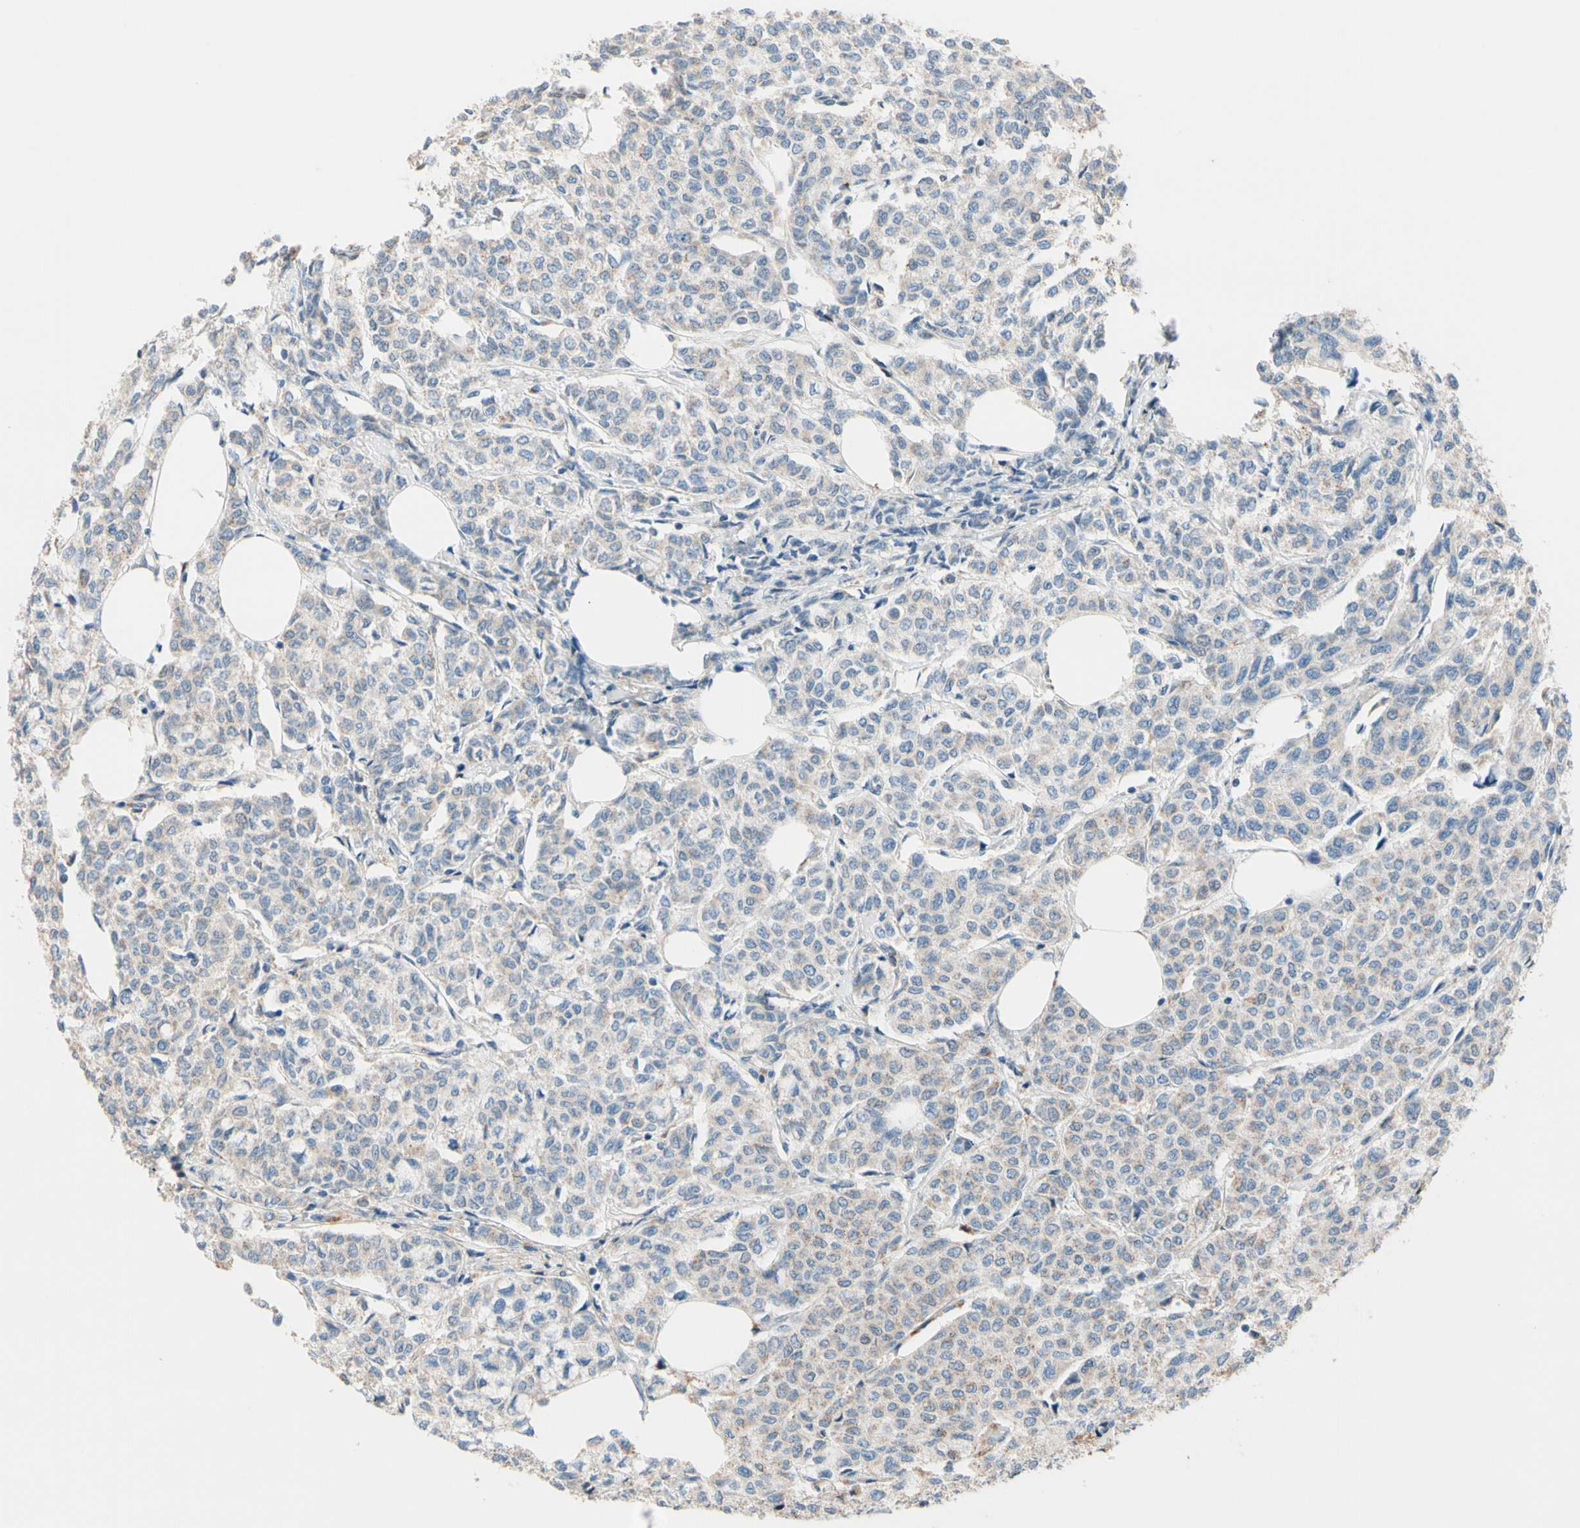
{"staining": {"intensity": "weak", "quantity": ">75%", "location": "cytoplasmic/membranous"}, "tissue": "breast cancer", "cell_type": "Tumor cells", "image_type": "cancer", "snomed": [{"axis": "morphology", "description": "Lobular carcinoma"}, {"axis": "topography", "description": "Breast"}], "caption": "Approximately >75% of tumor cells in breast cancer display weak cytoplasmic/membranous protein expression as visualized by brown immunohistochemical staining.", "gene": "EPHA3", "patient": {"sex": "female", "age": 60}}